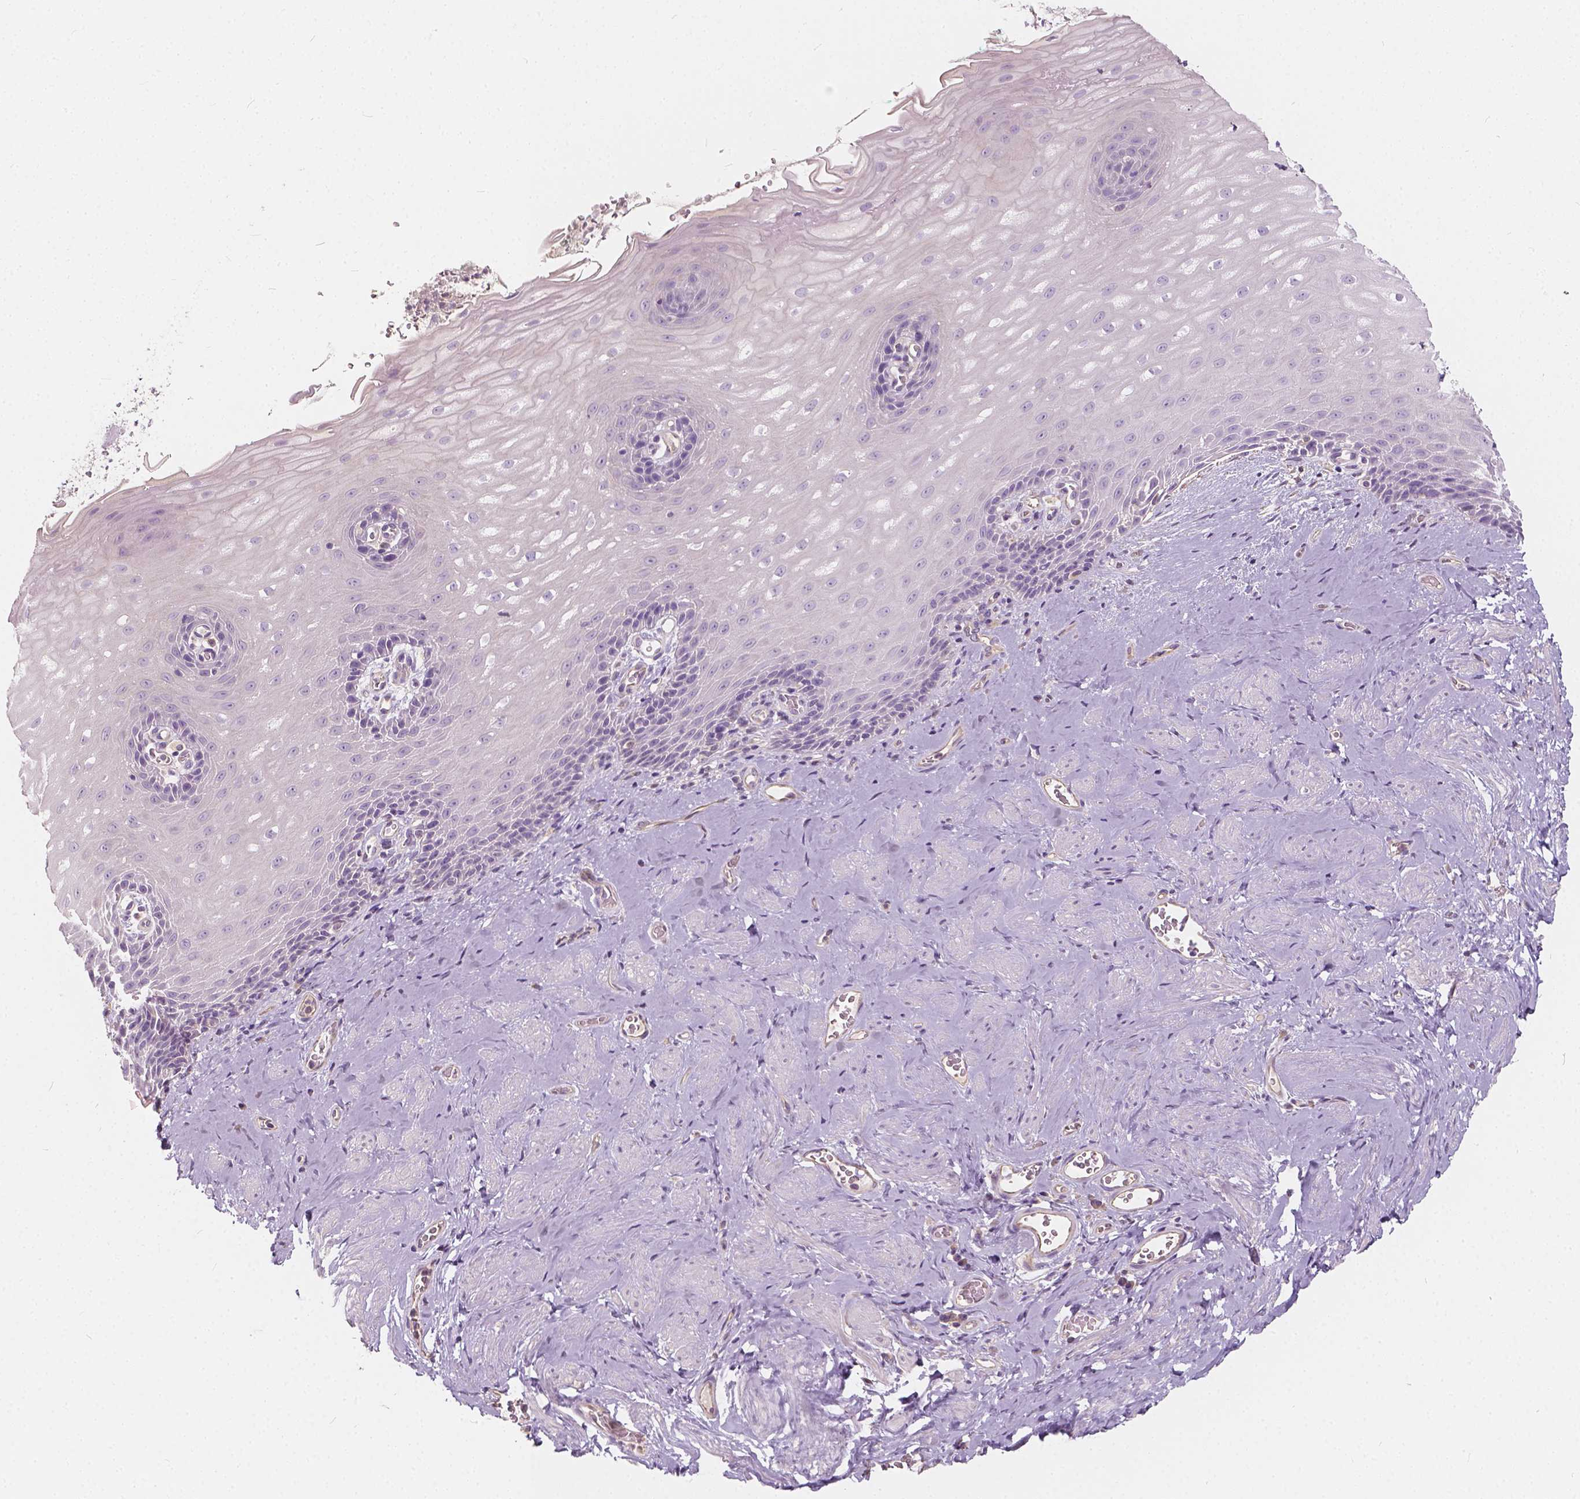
{"staining": {"intensity": "negative", "quantity": "none", "location": "none"}, "tissue": "esophagus", "cell_type": "Squamous epithelial cells", "image_type": "normal", "snomed": [{"axis": "morphology", "description": "Normal tissue, NOS"}, {"axis": "topography", "description": "Esophagus"}], "caption": "DAB (3,3'-diaminobenzidine) immunohistochemical staining of unremarkable esophagus demonstrates no significant positivity in squamous epithelial cells. Brightfield microscopy of immunohistochemistry (IHC) stained with DAB (3,3'-diaminobenzidine) (brown) and hematoxylin (blue), captured at high magnification.", "gene": "KIAA0513", "patient": {"sex": "male", "age": 64}}